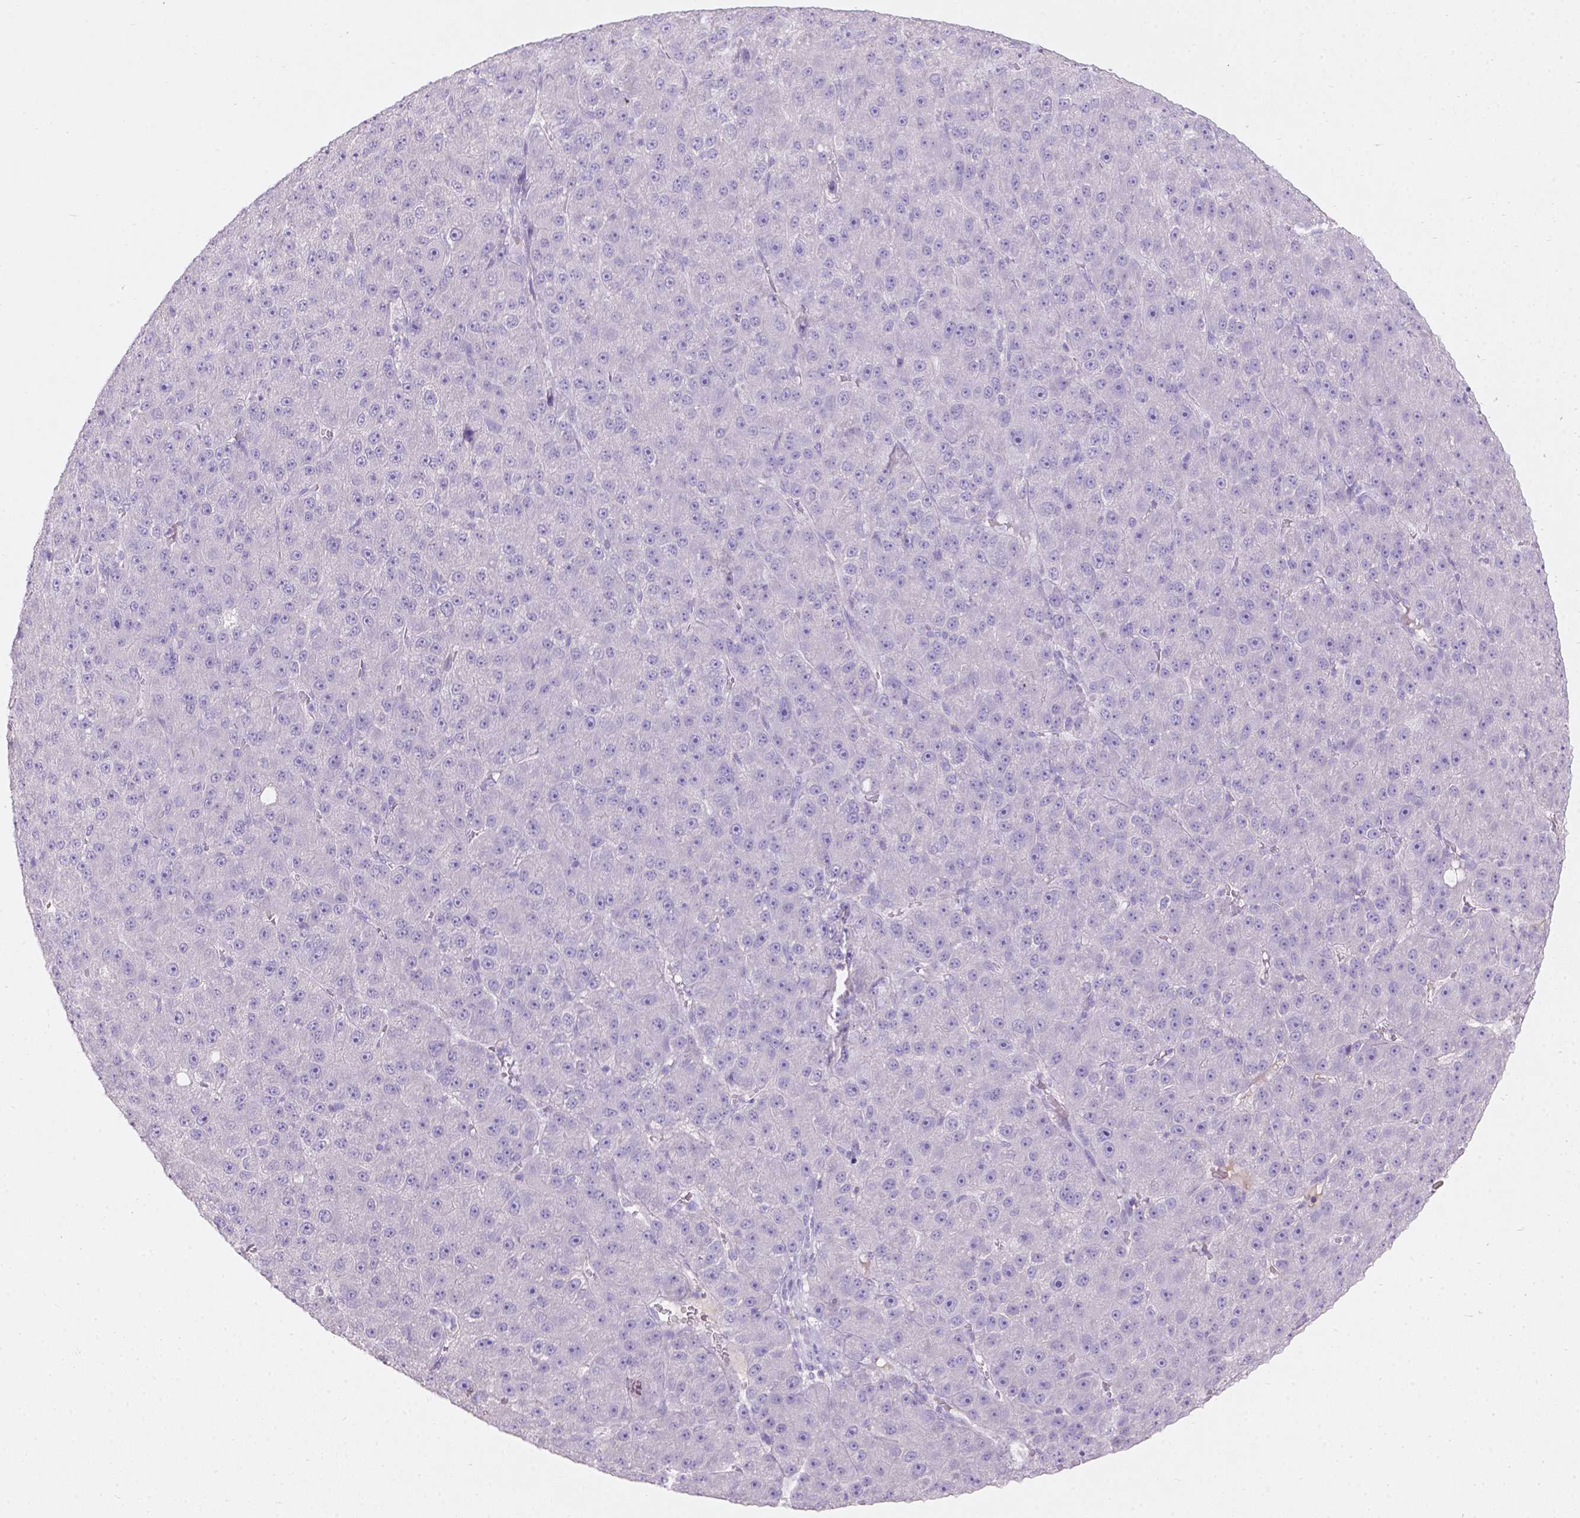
{"staining": {"intensity": "negative", "quantity": "none", "location": "none"}, "tissue": "liver cancer", "cell_type": "Tumor cells", "image_type": "cancer", "snomed": [{"axis": "morphology", "description": "Carcinoma, Hepatocellular, NOS"}, {"axis": "topography", "description": "Liver"}], "caption": "There is no significant expression in tumor cells of liver cancer (hepatocellular carcinoma). (IHC, brightfield microscopy, high magnification).", "gene": "GAL3ST2", "patient": {"sex": "male", "age": 67}}